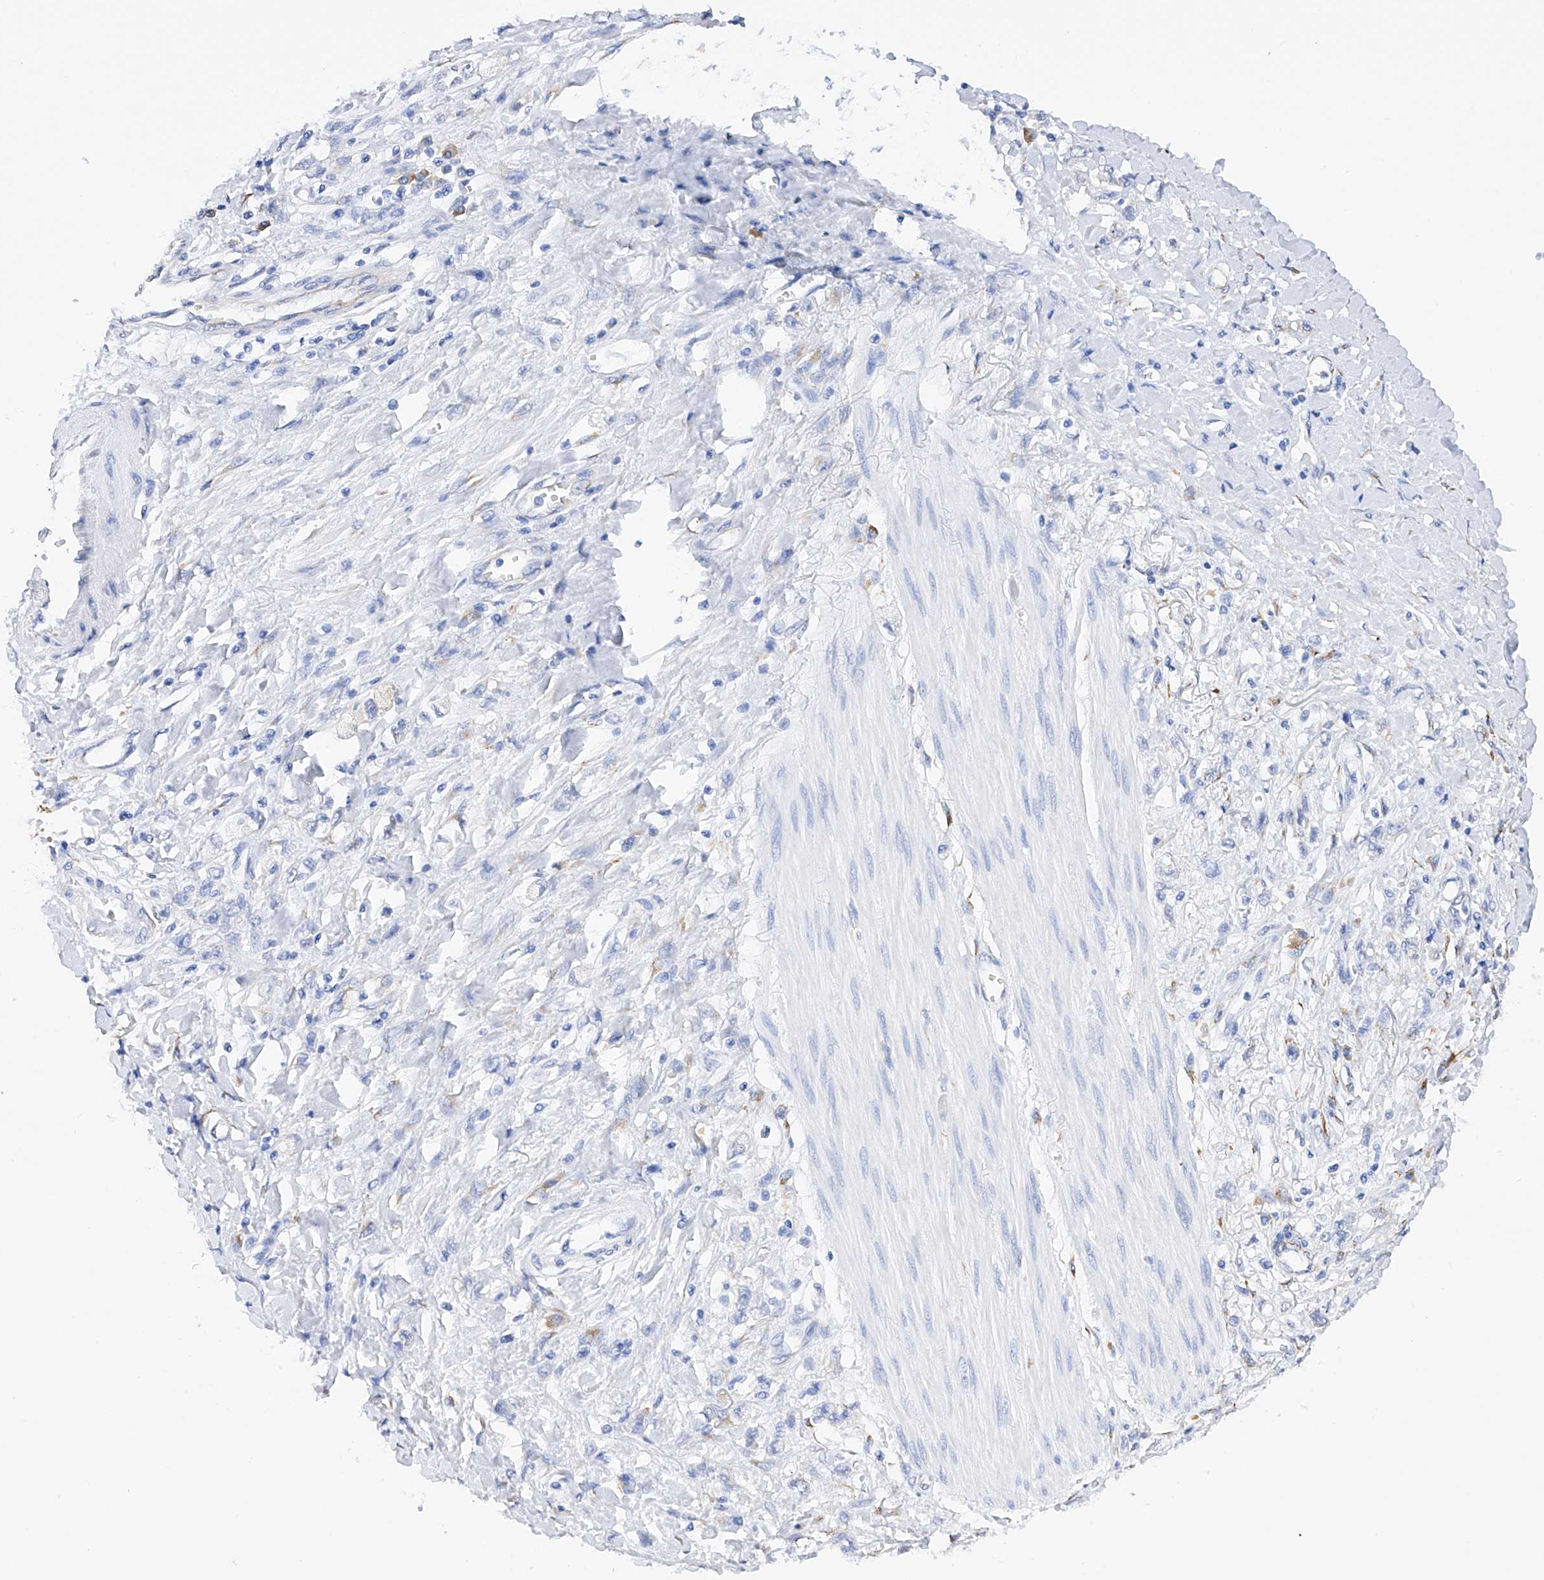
{"staining": {"intensity": "weak", "quantity": "<25%", "location": "cytoplasmic/membranous"}, "tissue": "stomach cancer", "cell_type": "Tumor cells", "image_type": "cancer", "snomed": [{"axis": "morphology", "description": "Adenocarcinoma, NOS"}, {"axis": "topography", "description": "Stomach"}], "caption": "Protein analysis of stomach cancer (adenocarcinoma) shows no significant expression in tumor cells. (Brightfield microscopy of DAB immunohistochemistry (IHC) at high magnification).", "gene": "PDIA5", "patient": {"sex": "female", "age": 76}}